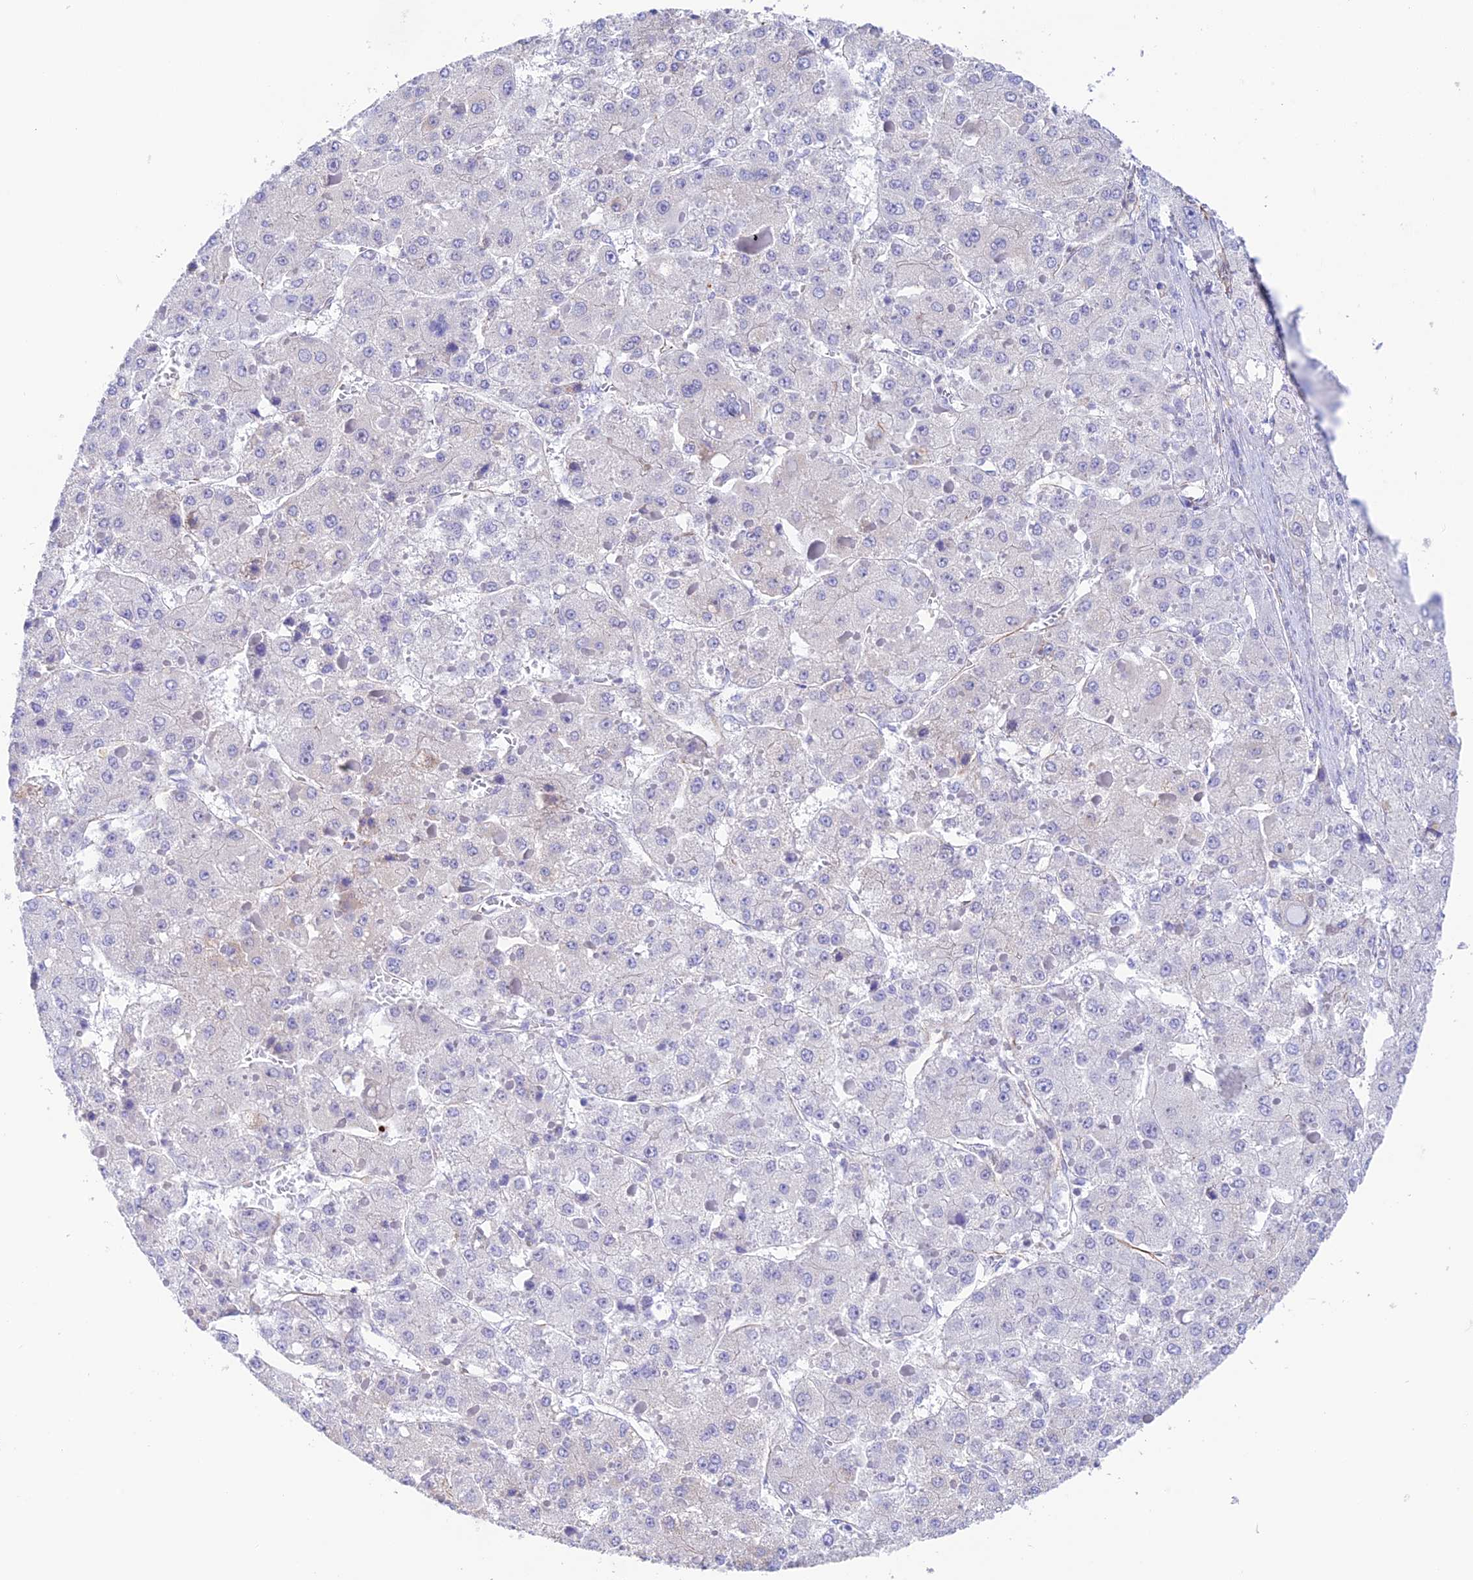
{"staining": {"intensity": "negative", "quantity": "none", "location": "none"}, "tissue": "liver cancer", "cell_type": "Tumor cells", "image_type": "cancer", "snomed": [{"axis": "morphology", "description": "Carcinoma, Hepatocellular, NOS"}, {"axis": "topography", "description": "Liver"}], "caption": "The micrograph displays no significant staining in tumor cells of liver cancer (hepatocellular carcinoma).", "gene": "ZNF652", "patient": {"sex": "female", "age": 73}}